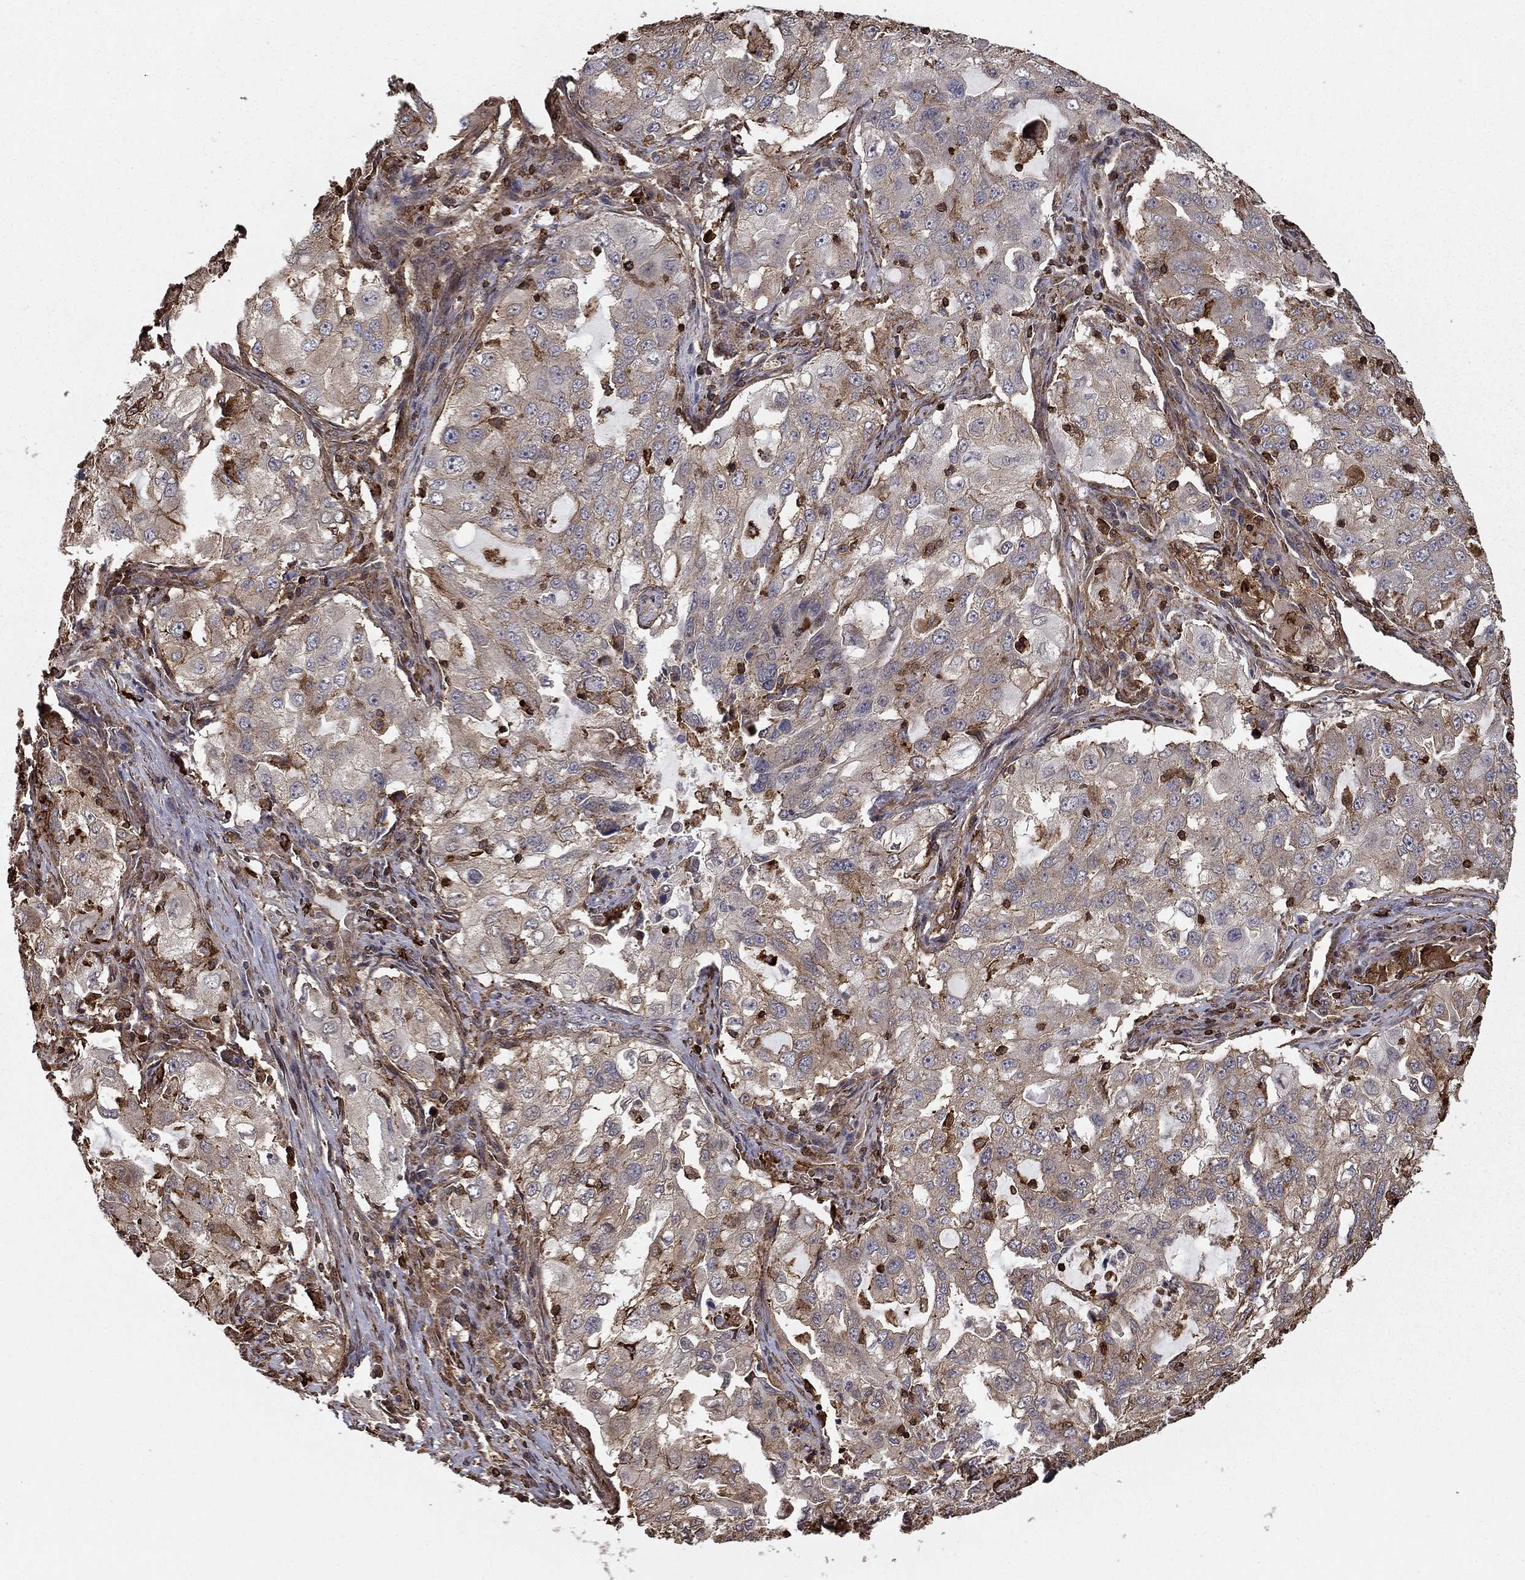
{"staining": {"intensity": "negative", "quantity": "none", "location": "none"}, "tissue": "lung cancer", "cell_type": "Tumor cells", "image_type": "cancer", "snomed": [{"axis": "morphology", "description": "Adenocarcinoma, NOS"}, {"axis": "topography", "description": "Lung"}], "caption": "IHC of adenocarcinoma (lung) demonstrates no positivity in tumor cells.", "gene": "HABP4", "patient": {"sex": "female", "age": 61}}